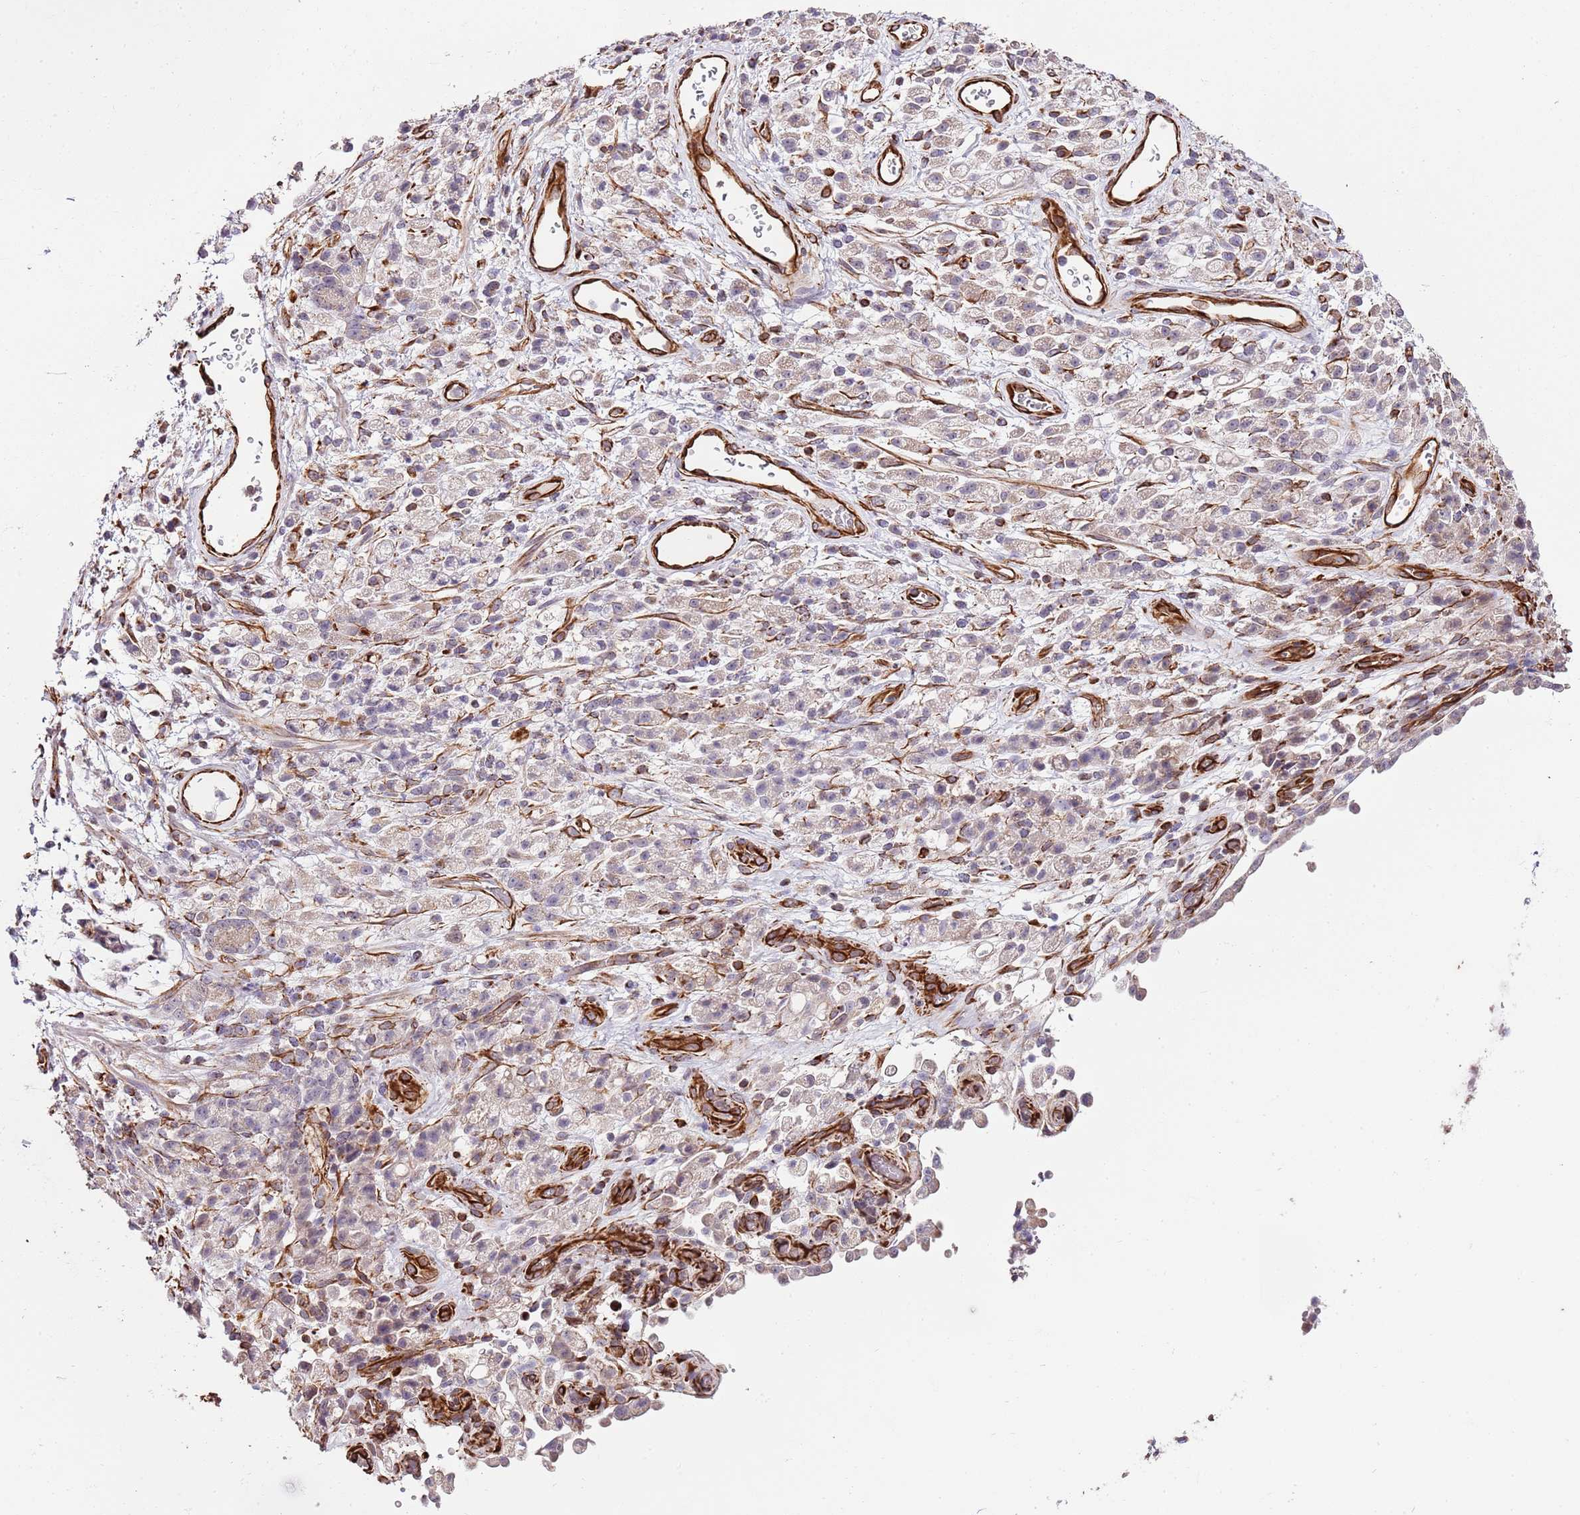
{"staining": {"intensity": "weak", "quantity": "25%-75%", "location": "cytoplasmic/membranous"}, "tissue": "stomach cancer", "cell_type": "Tumor cells", "image_type": "cancer", "snomed": [{"axis": "morphology", "description": "Adenocarcinoma, NOS"}, {"axis": "topography", "description": "Stomach"}], "caption": "Protein expression analysis of stomach adenocarcinoma reveals weak cytoplasmic/membranous positivity in approximately 25%-75% of tumor cells.", "gene": "ZNF786", "patient": {"sex": "female", "age": 60}}